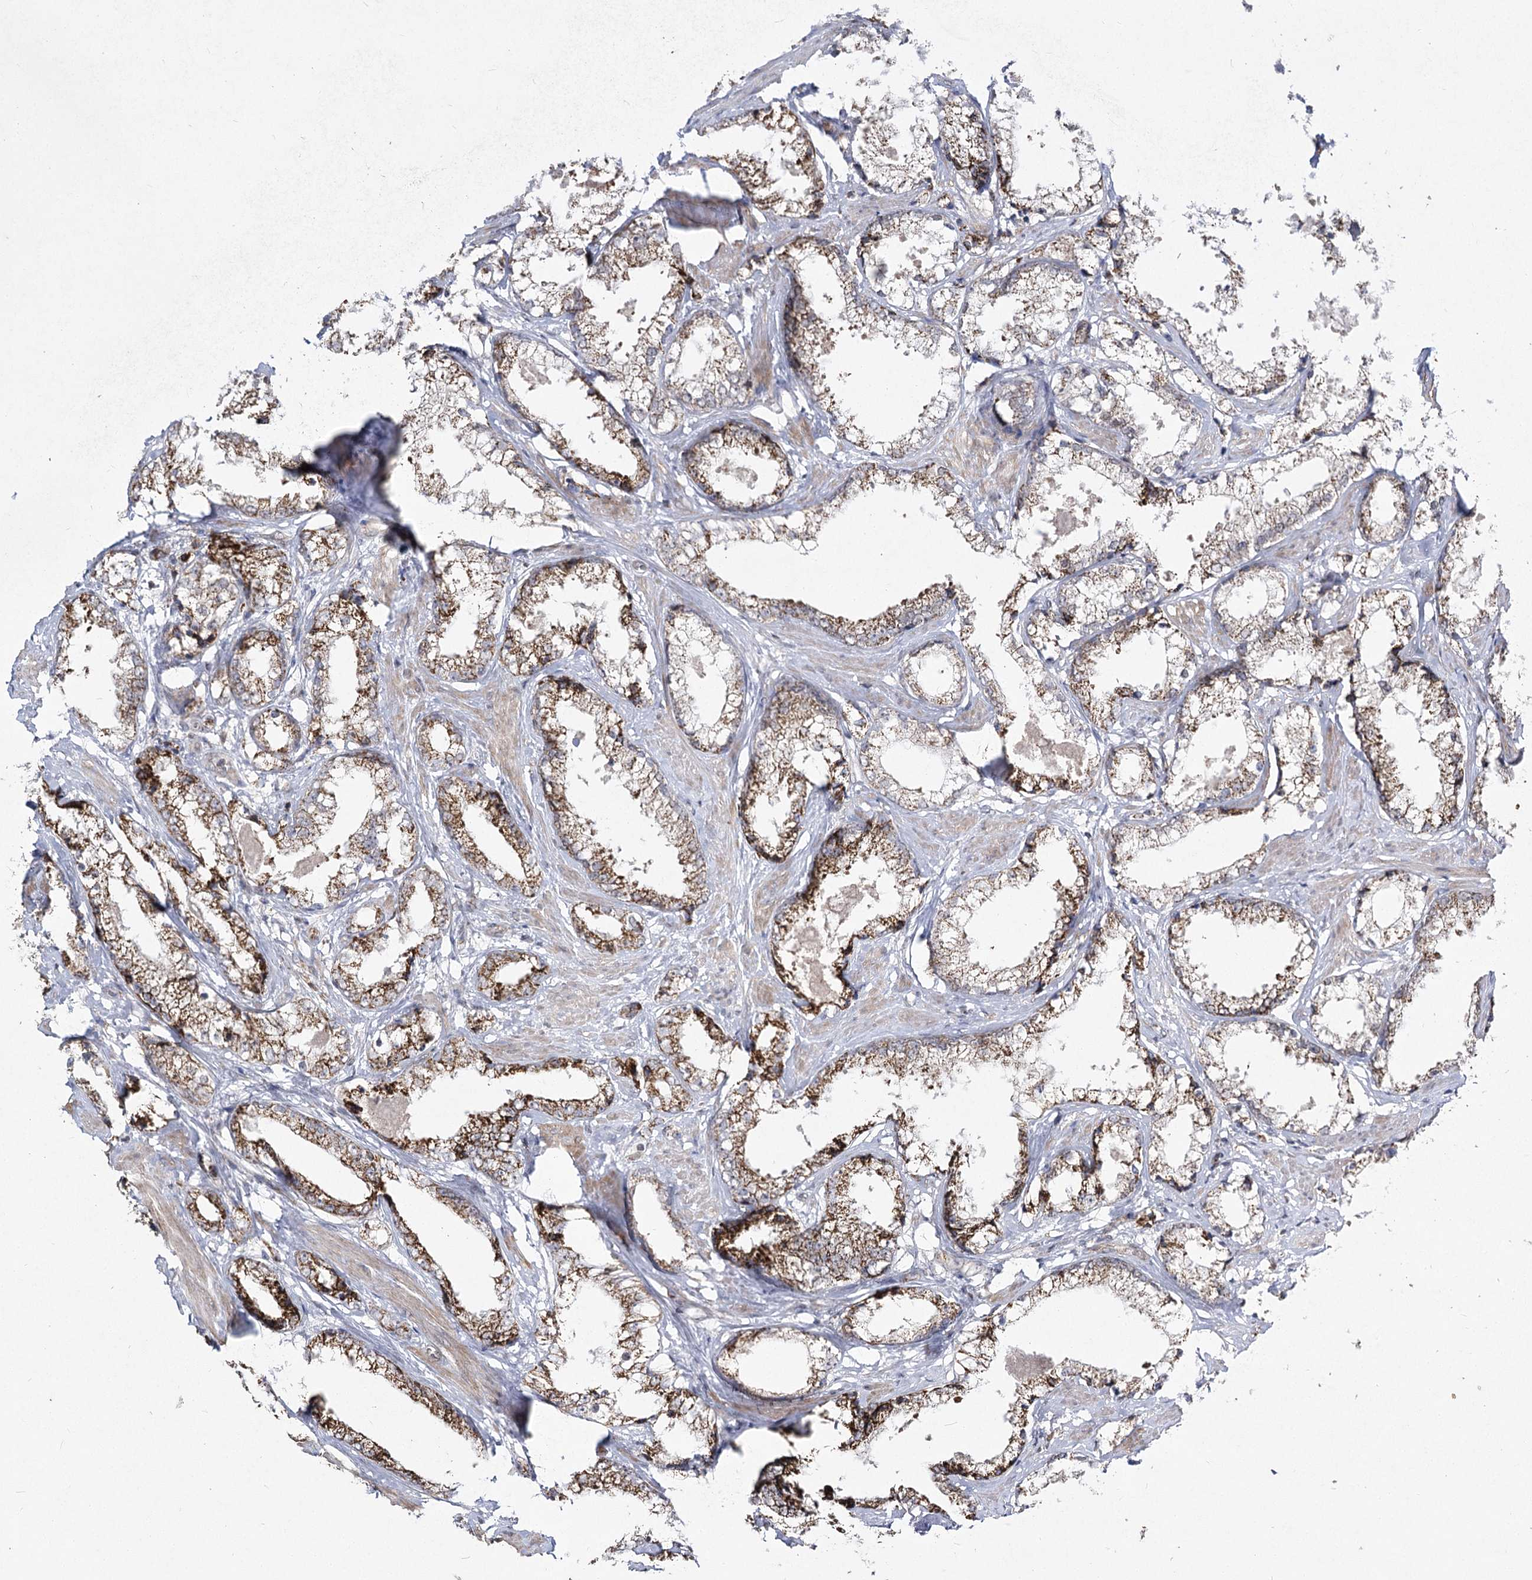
{"staining": {"intensity": "strong", "quantity": ">75%", "location": "cytoplasmic/membranous"}, "tissue": "prostate cancer", "cell_type": "Tumor cells", "image_type": "cancer", "snomed": [{"axis": "morphology", "description": "Adenocarcinoma, High grade"}, {"axis": "topography", "description": "Prostate"}], "caption": "A high-resolution image shows immunohistochemistry (IHC) staining of adenocarcinoma (high-grade) (prostate), which demonstrates strong cytoplasmic/membranous staining in approximately >75% of tumor cells.", "gene": "SLC4A1AP", "patient": {"sex": "male", "age": 66}}